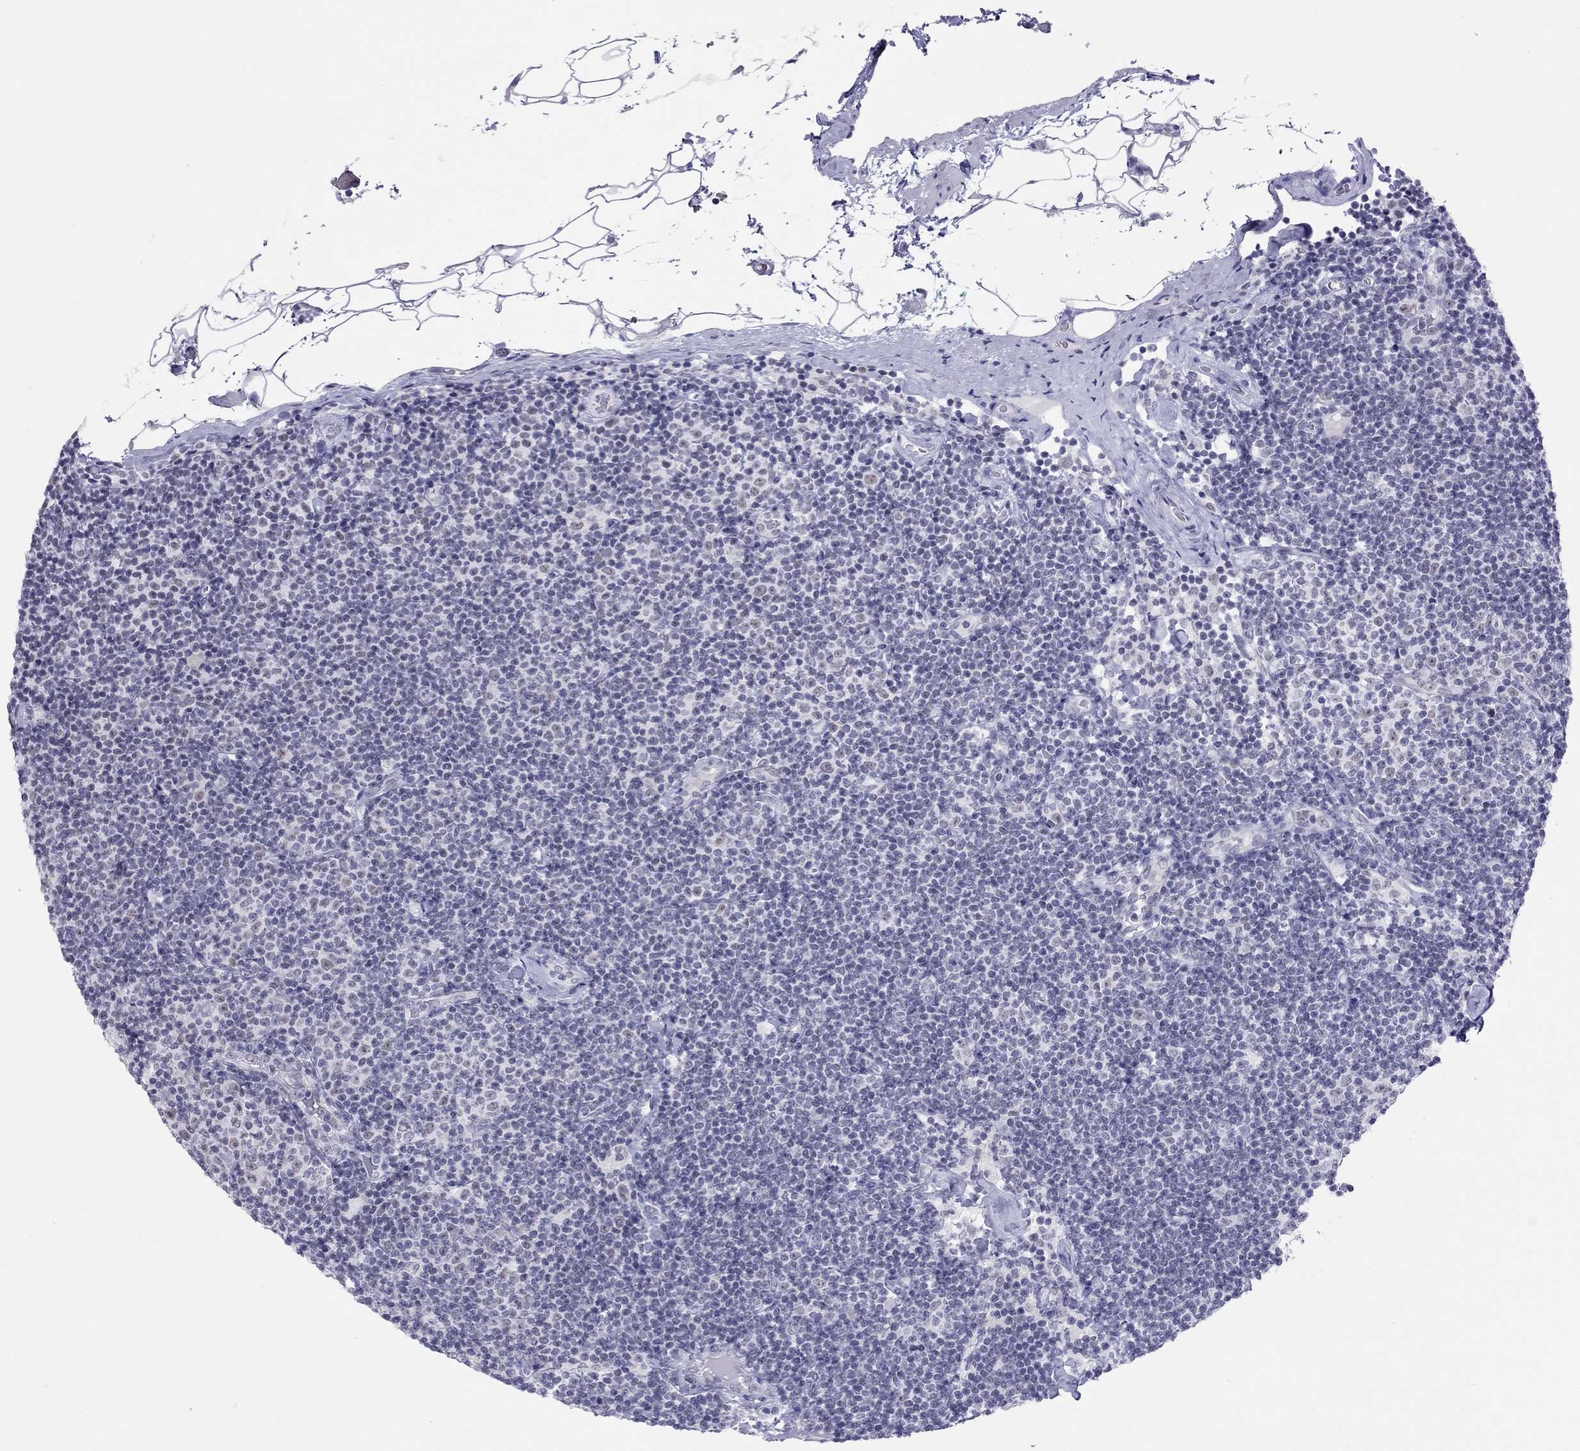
{"staining": {"intensity": "negative", "quantity": "none", "location": "none"}, "tissue": "lymphoma", "cell_type": "Tumor cells", "image_type": "cancer", "snomed": [{"axis": "morphology", "description": "Malignant lymphoma, non-Hodgkin's type, Low grade"}, {"axis": "topography", "description": "Lymph node"}], "caption": "The photomicrograph displays no significant staining in tumor cells of lymphoma. Brightfield microscopy of immunohistochemistry (IHC) stained with DAB (3,3'-diaminobenzidine) (brown) and hematoxylin (blue), captured at high magnification.", "gene": "JHY", "patient": {"sex": "male", "age": 81}}